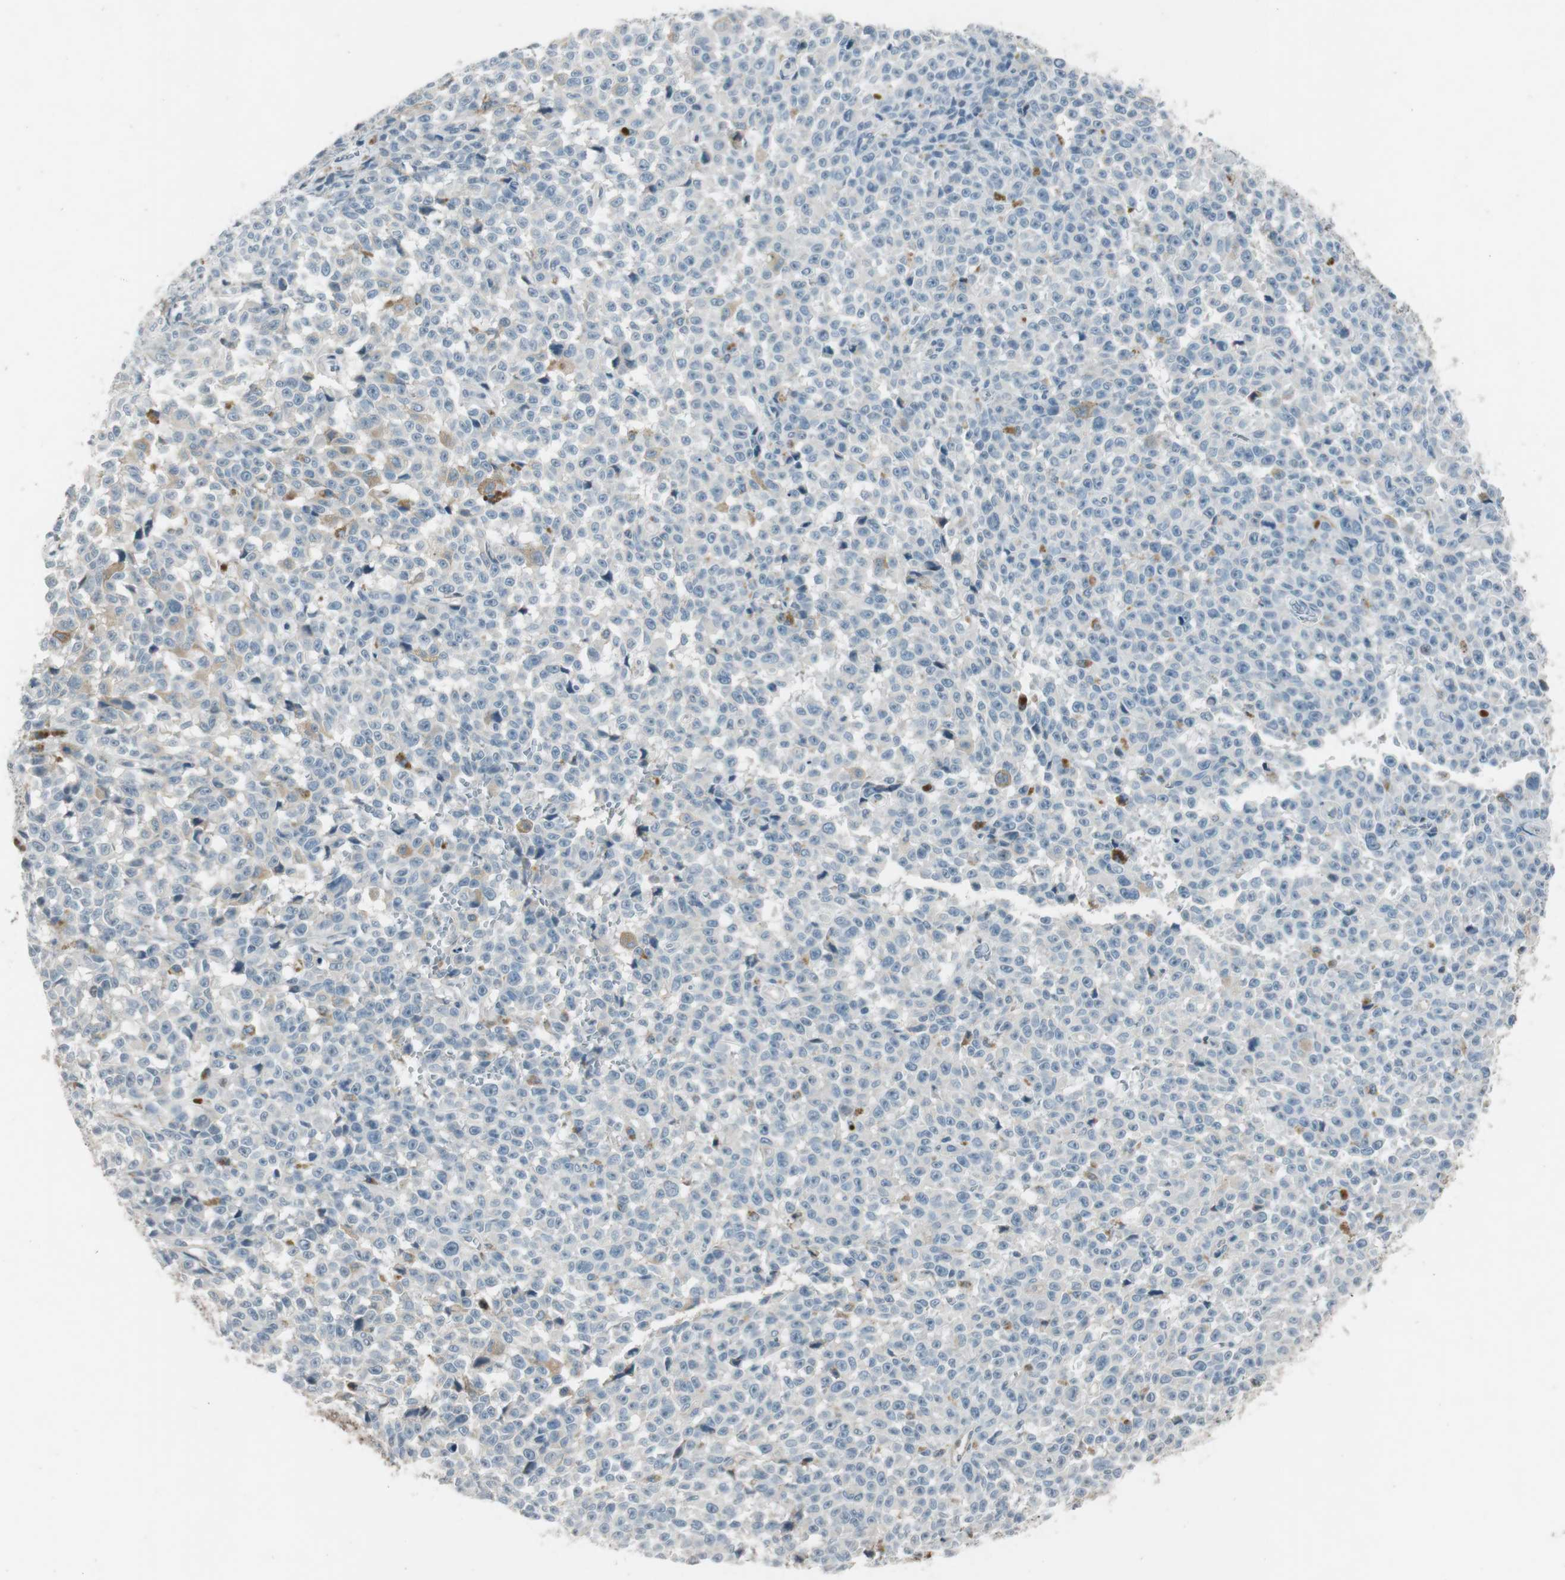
{"staining": {"intensity": "moderate", "quantity": "<25%", "location": "cytoplasmic/membranous"}, "tissue": "melanoma", "cell_type": "Tumor cells", "image_type": "cancer", "snomed": [{"axis": "morphology", "description": "Malignant melanoma, NOS"}, {"axis": "topography", "description": "Skin"}], "caption": "Immunohistochemical staining of melanoma demonstrates low levels of moderate cytoplasmic/membranous protein positivity in about <25% of tumor cells.", "gene": "PDPN", "patient": {"sex": "female", "age": 82}}